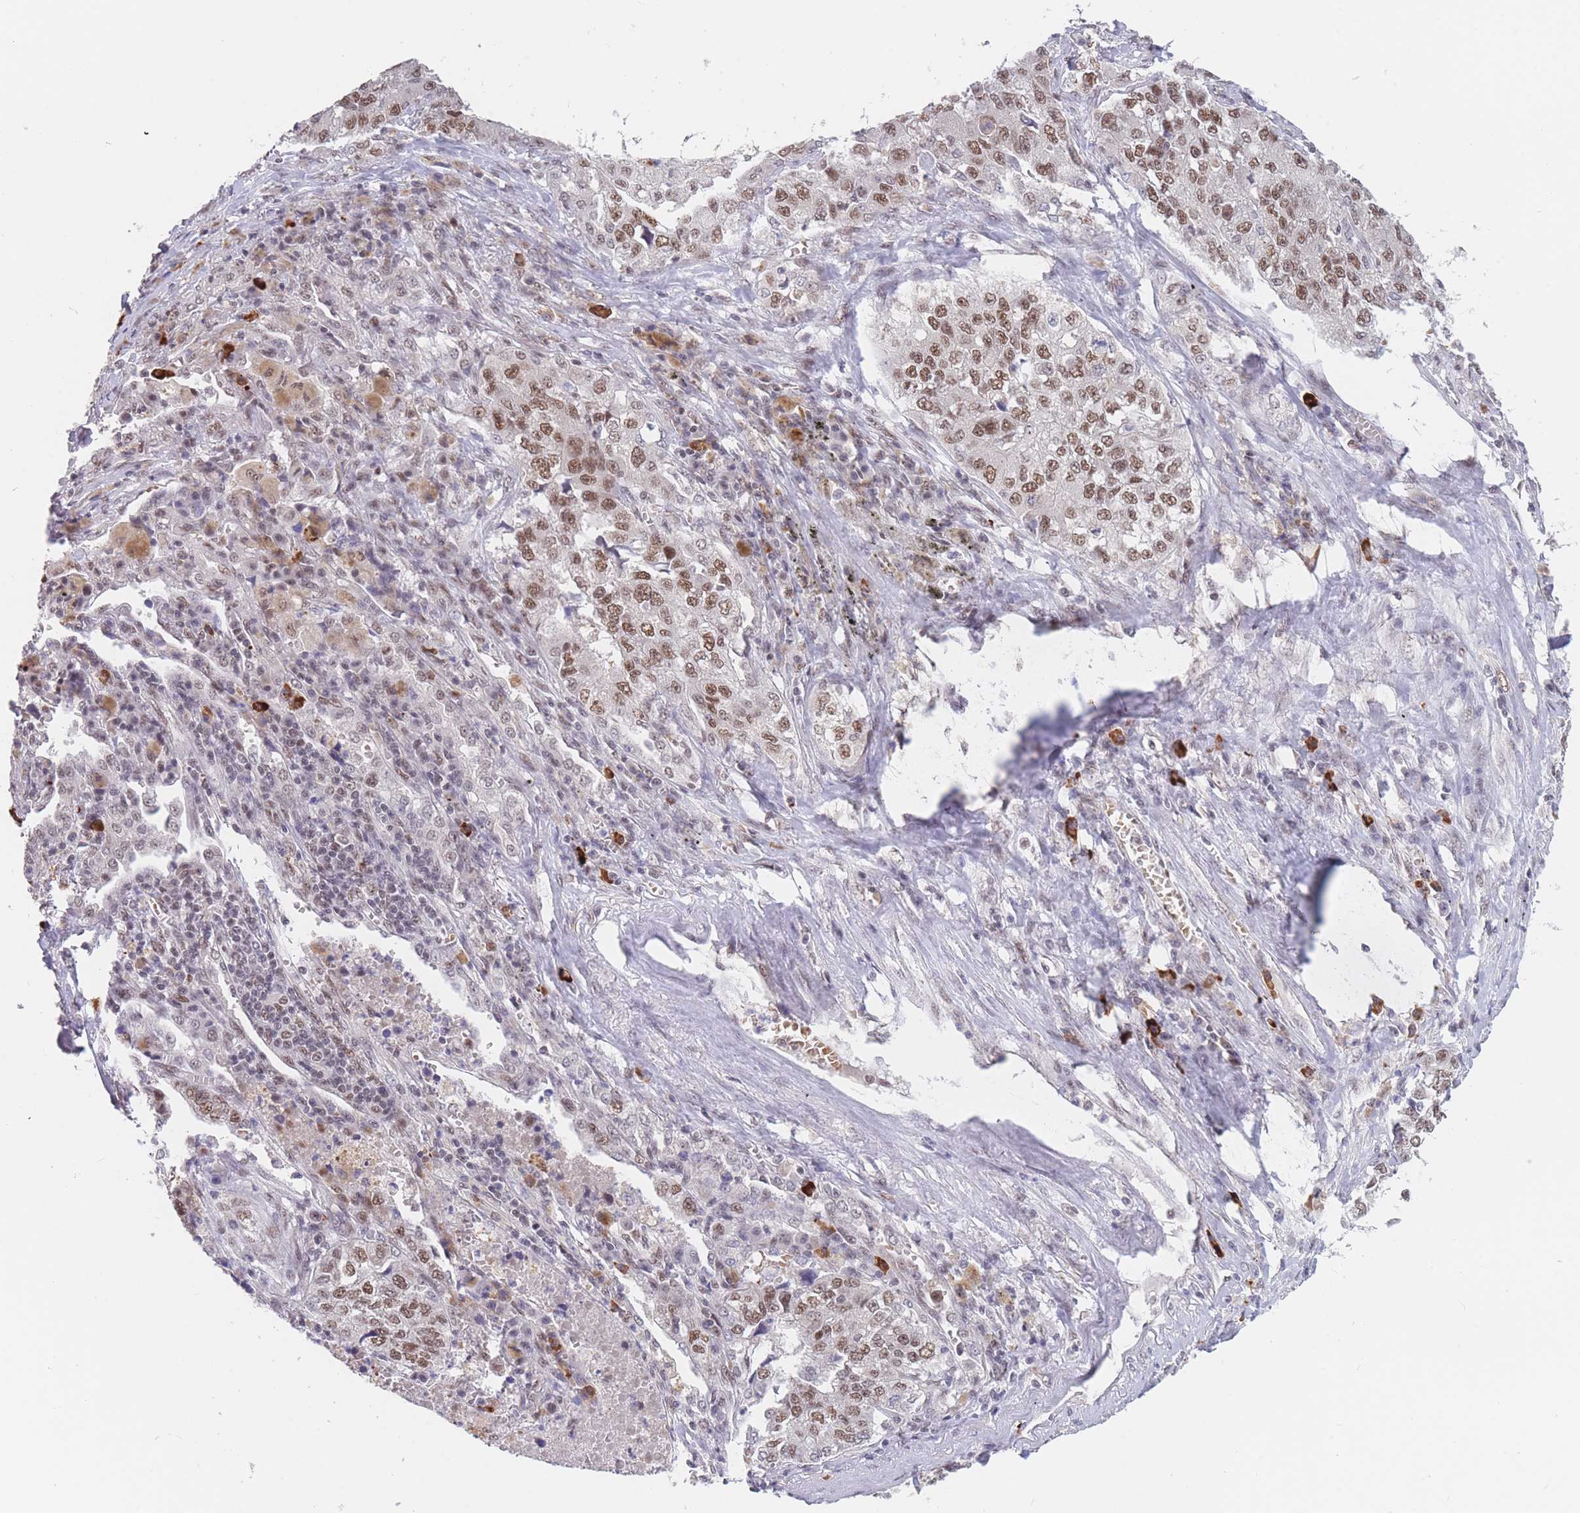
{"staining": {"intensity": "moderate", "quantity": ">75%", "location": "nuclear"}, "tissue": "lung cancer", "cell_type": "Tumor cells", "image_type": "cancer", "snomed": [{"axis": "morphology", "description": "Adenocarcinoma, NOS"}, {"axis": "topography", "description": "Lung"}], "caption": "Moderate nuclear staining is present in about >75% of tumor cells in lung cancer (adenocarcinoma).", "gene": "SMAD9", "patient": {"sex": "male", "age": 49}}